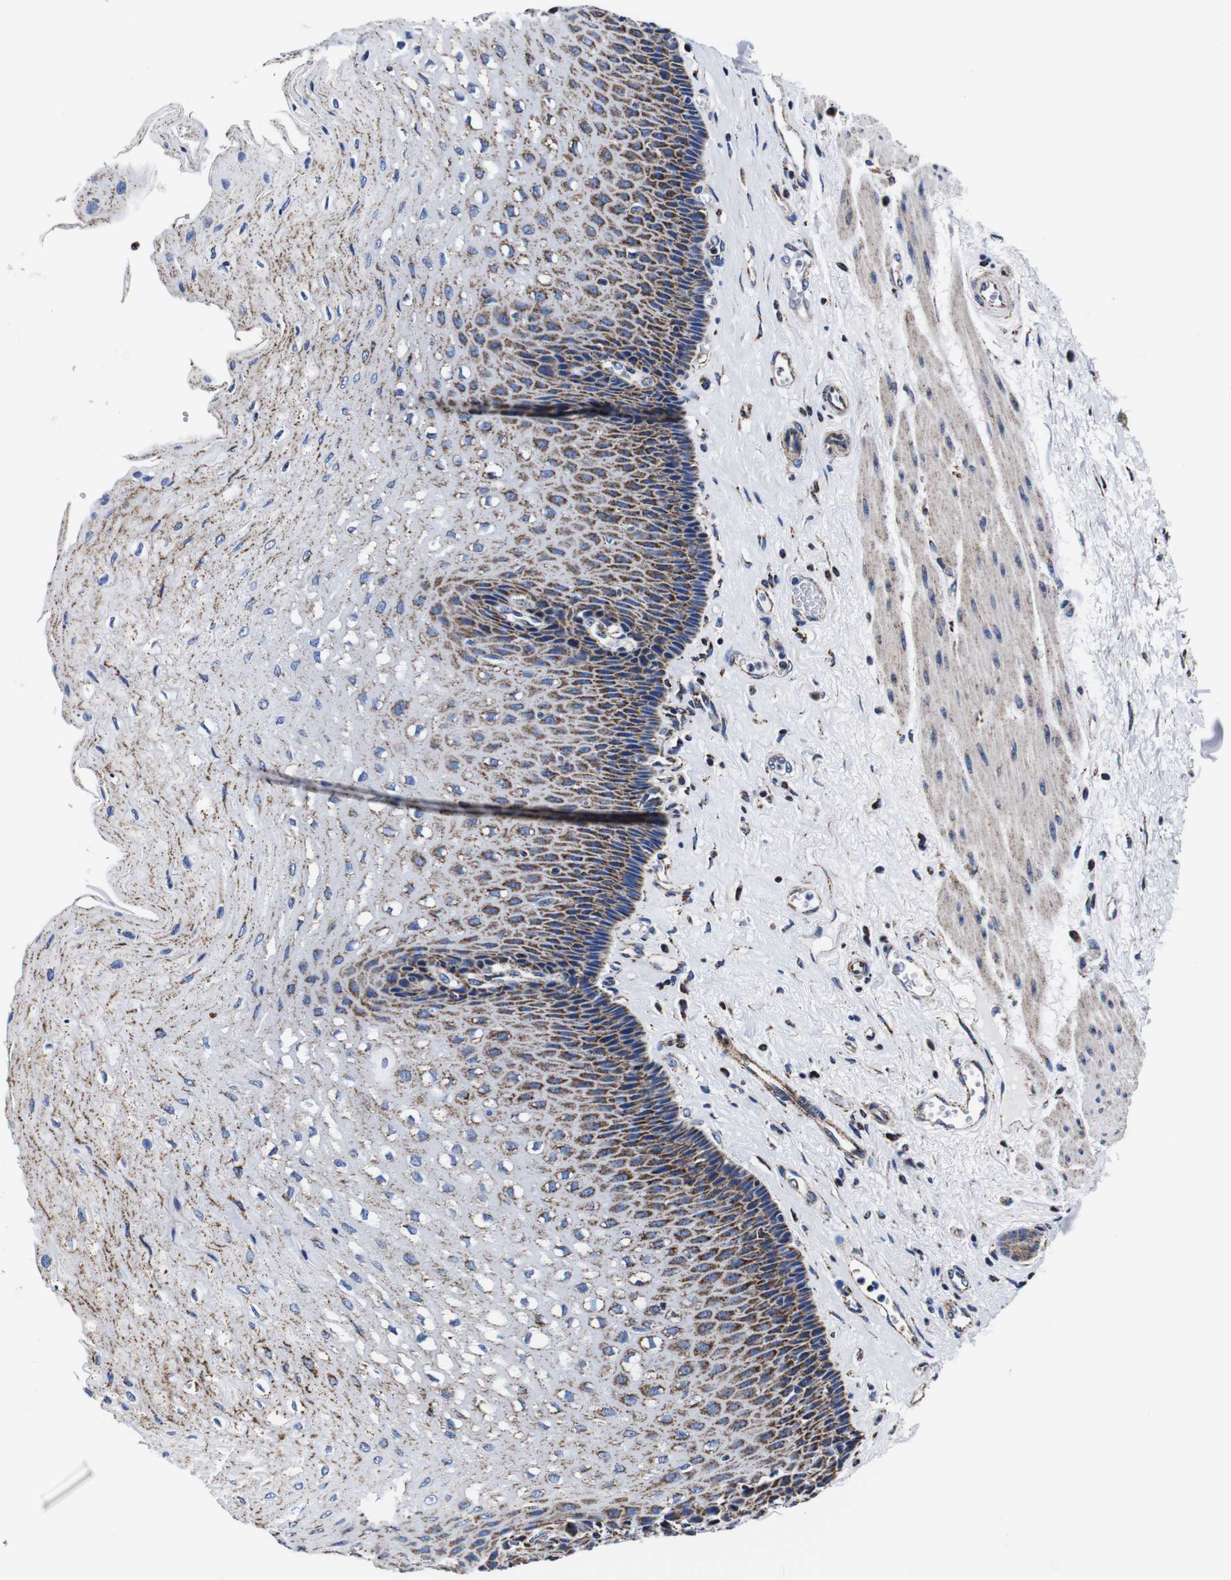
{"staining": {"intensity": "strong", "quantity": "25%-75%", "location": "cytoplasmic/membranous"}, "tissue": "esophagus", "cell_type": "Squamous epithelial cells", "image_type": "normal", "snomed": [{"axis": "morphology", "description": "Normal tissue, NOS"}, {"axis": "topography", "description": "Esophagus"}], "caption": "Immunohistochemistry (IHC) (DAB) staining of normal human esophagus reveals strong cytoplasmic/membranous protein expression in approximately 25%-75% of squamous epithelial cells.", "gene": "FKBP9", "patient": {"sex": "female", "age": 72}}